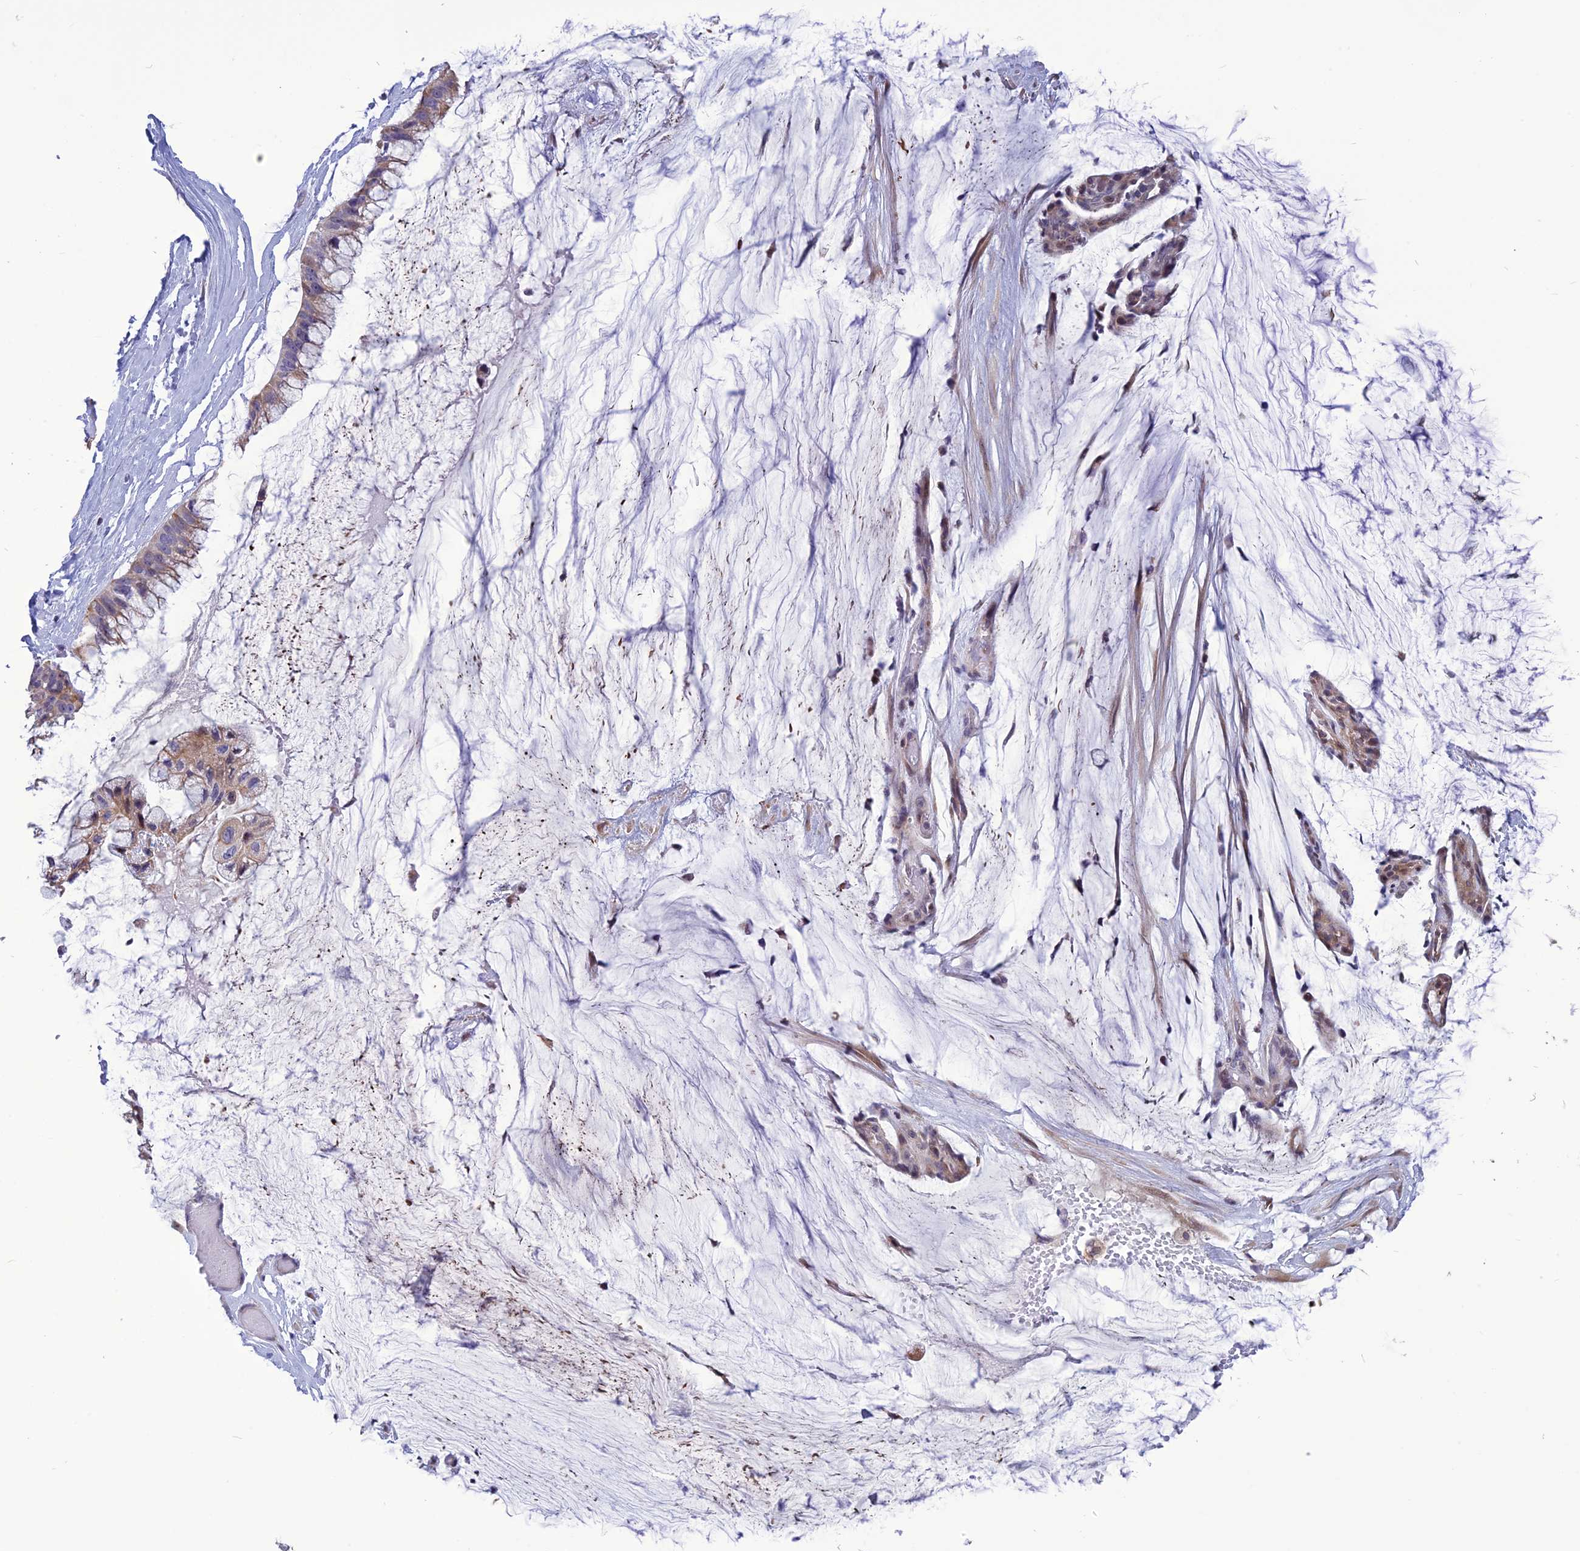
{"staining": {"intensity": "moderate", "quantity": "25%-75%", "location": "cytoplasmic/membranous"}, "tissue": "ovarian cancer", "cell_type": "Tumor cells", "image_type": "cancer", "snomed": [{"axis": "morphology", "description": "Cystadenocarcinoma, mucinous, NOS"}, {"axis": "topography", "description": "Ovary"}], "caption": "A brown stain shows moderate cytoplasmic/membranous staining of a protein in human mucinous cystadenocarcinoma (ovarian) tumor cells.", "gene": "SPG21", "patient": {"sex": "female", "age": 39}}